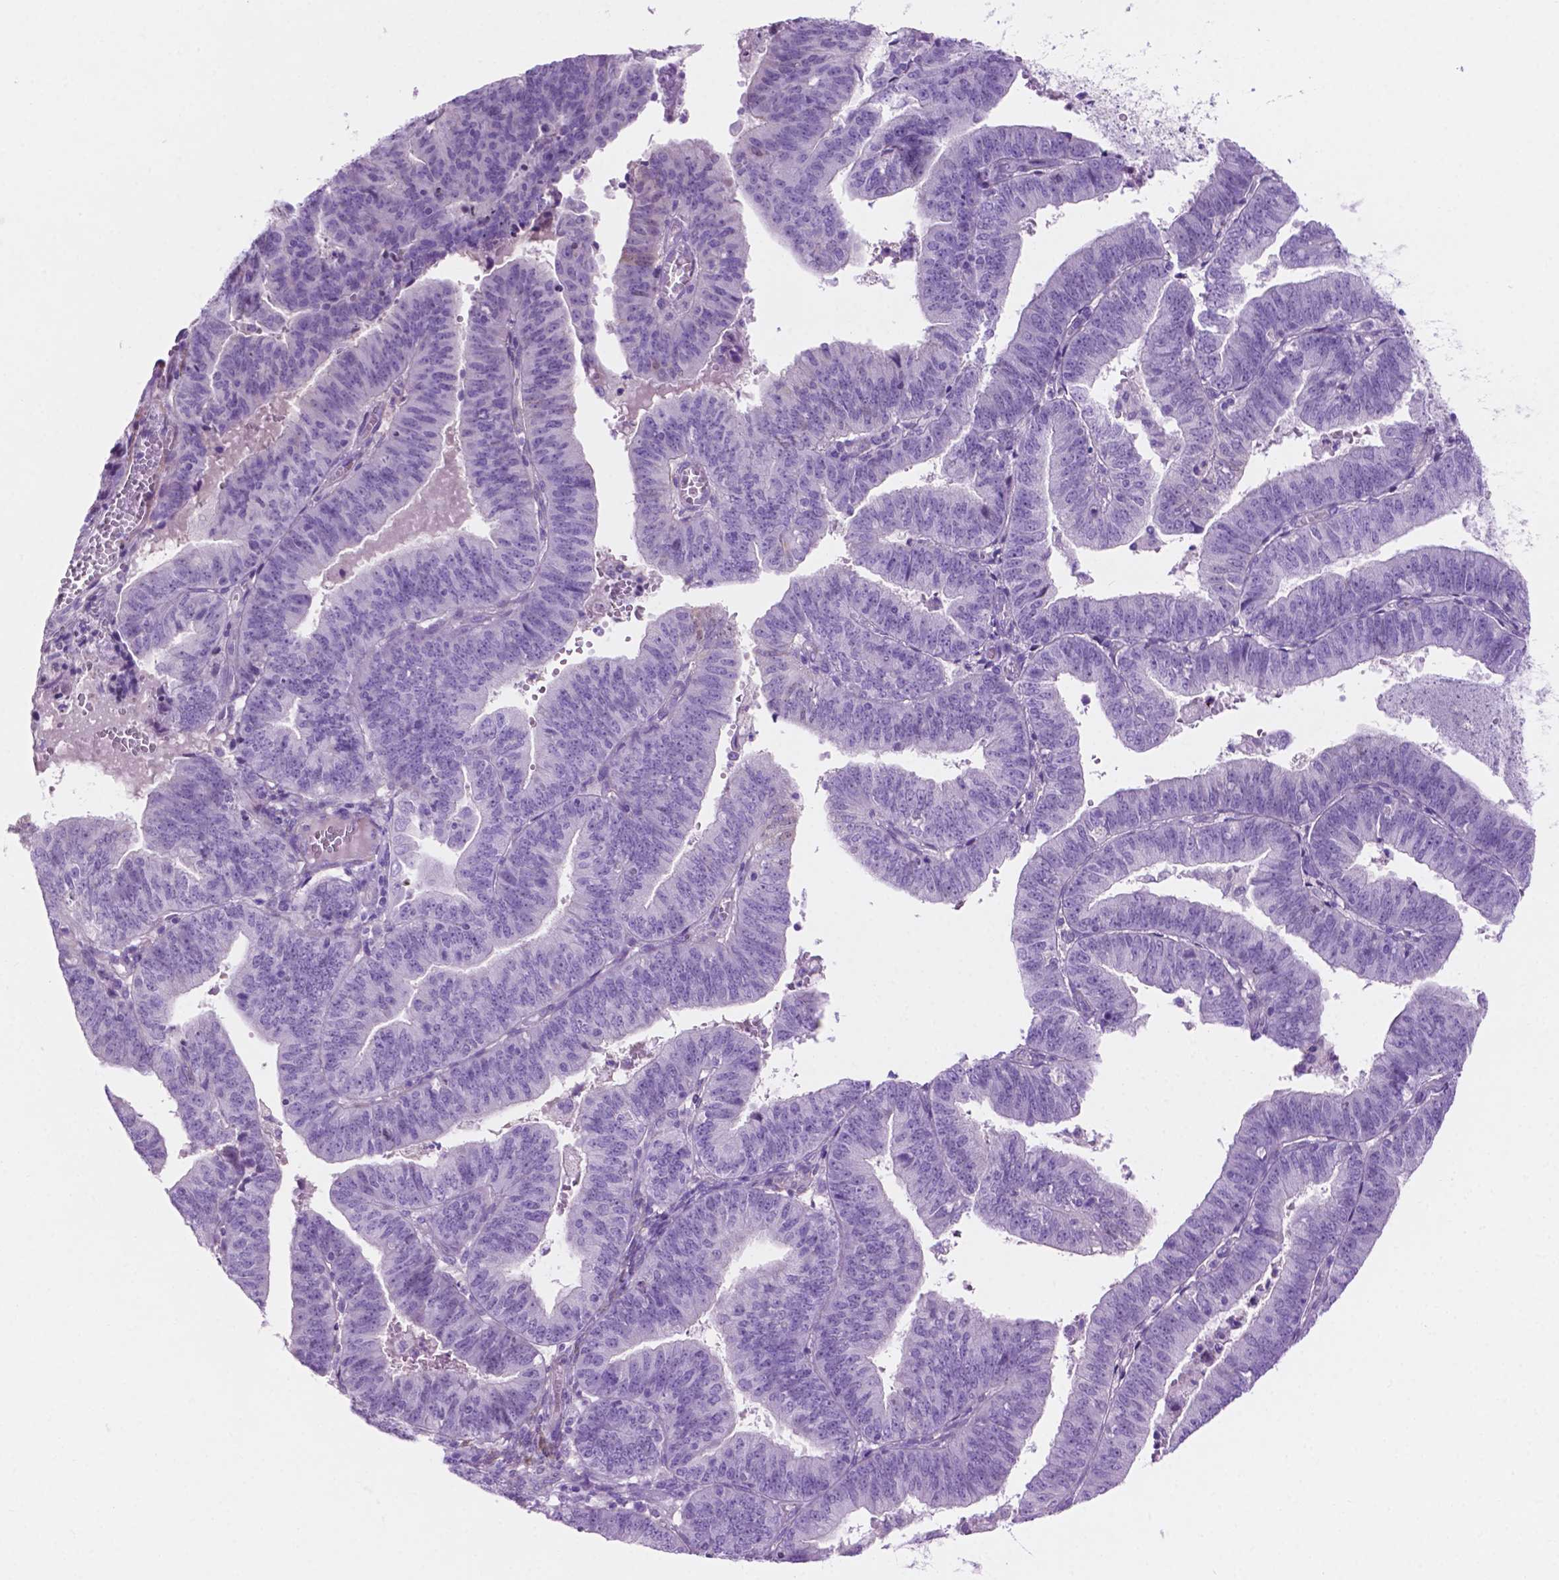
{"staining": {"intensity": "negative", "quantity": "none", "location": "none"}, "tissue": "endometrial cancer", "cell_type": "Tumor cells", "image_type": "cancer", "snomed": [{"axis": "morphology", "description": "Adenocarcinoma, NOS"}, {"axis": "topography", "description": "Endometrium"}], "caption": "Tumor cells are negative for protein expression in human endometrial adenocarcinoma.", "gene": "ASPG", "patient": {"sex": "female", "age": 82}}